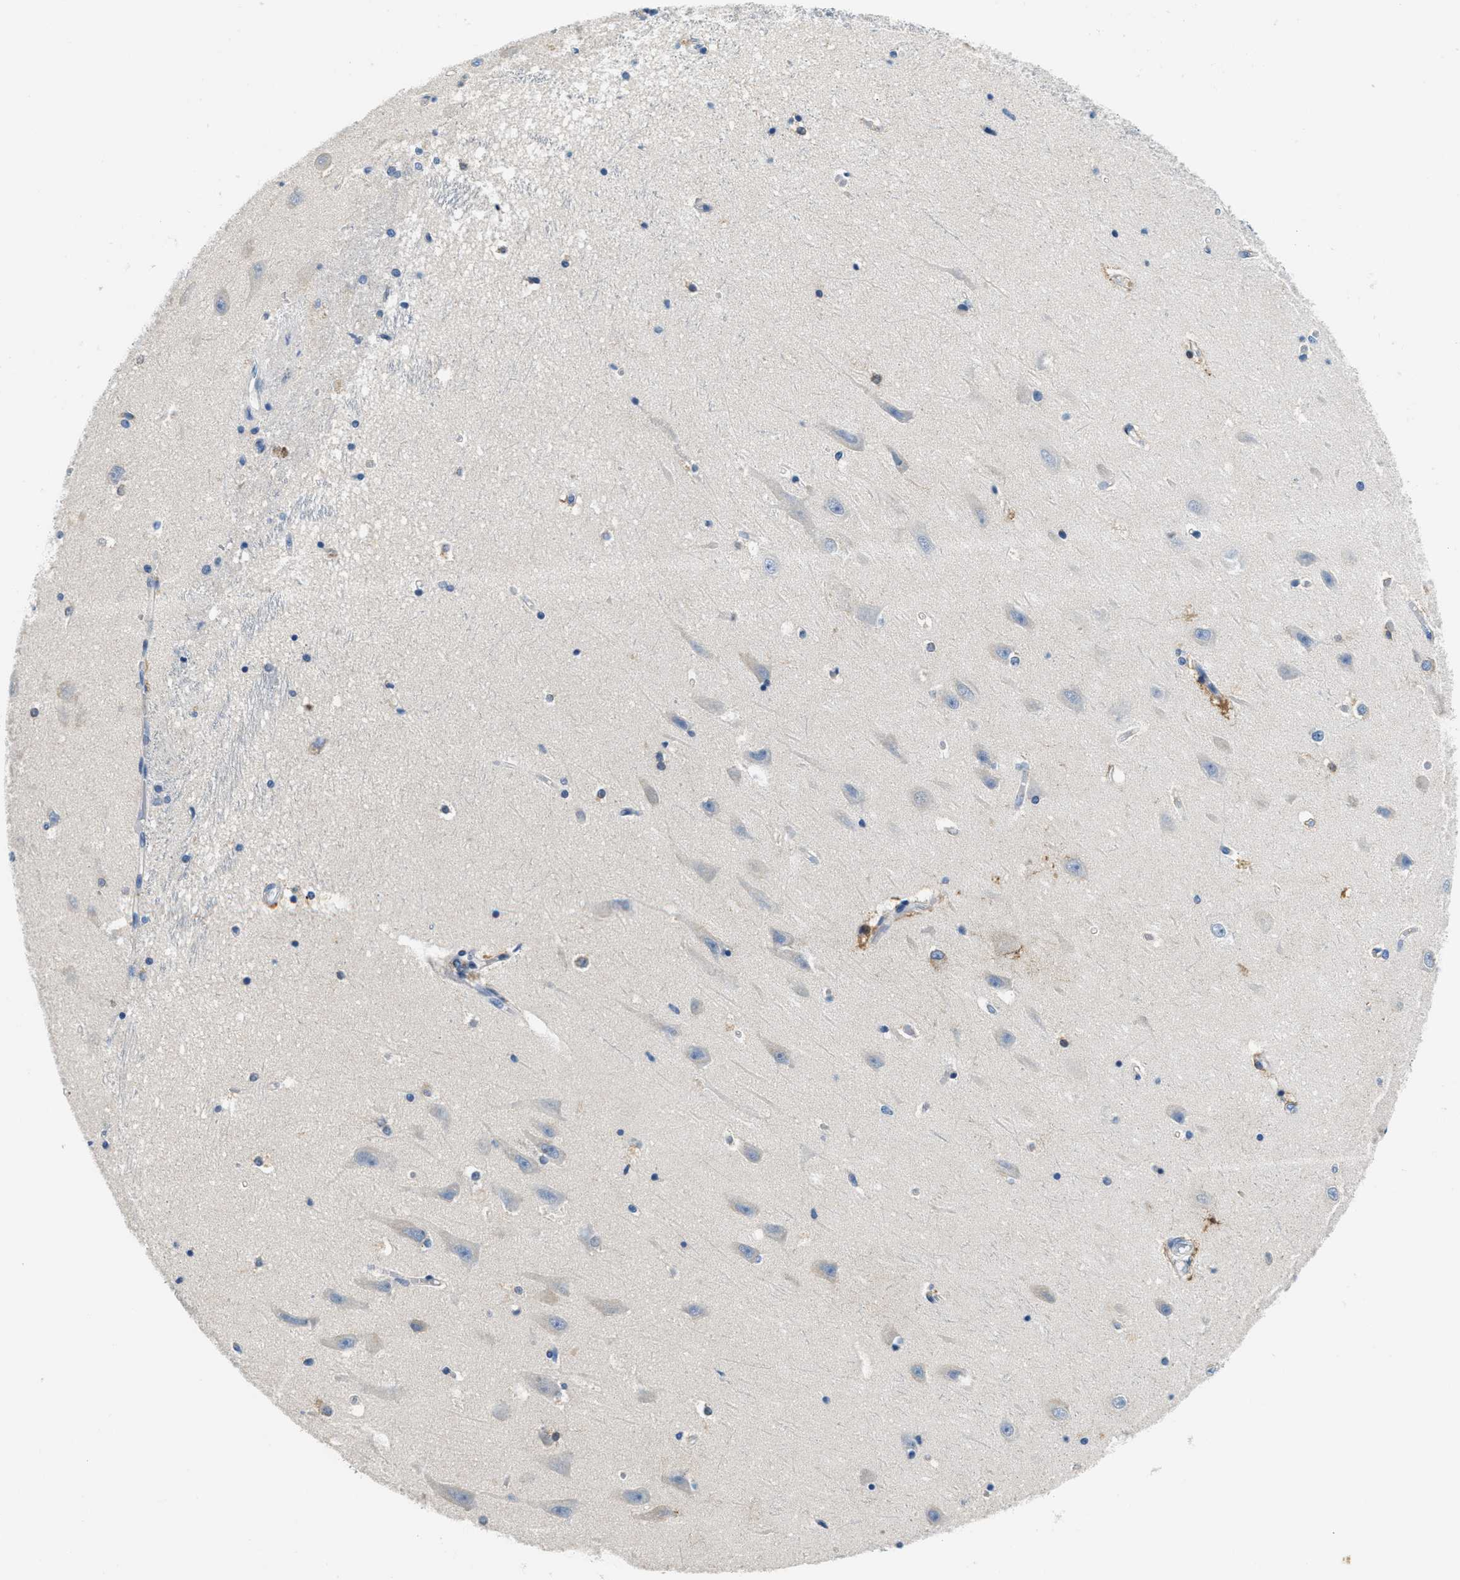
{"staining": {"intensity": "negative", "quantity": "none", "location": "none"}, "tissue": "hippocampus", "cell_type": "Glial cells", "image_type": "normal", "snomed": [{"axis": "morphology", "description": "Normal tissue, NOS"}, {"axis": "topography", "description": "Hippocampus"}], "caption": "A high-resolution histopathology image shows immunohistochemistry staining of benign hippocampus, which shows no significant expression in glial cells. (DAB (3,3'-diaminobenzidine) immunohistochemistry, high magnification).", "gene": "CLDN18", "patient": {"sex": "male", "age": 45}}